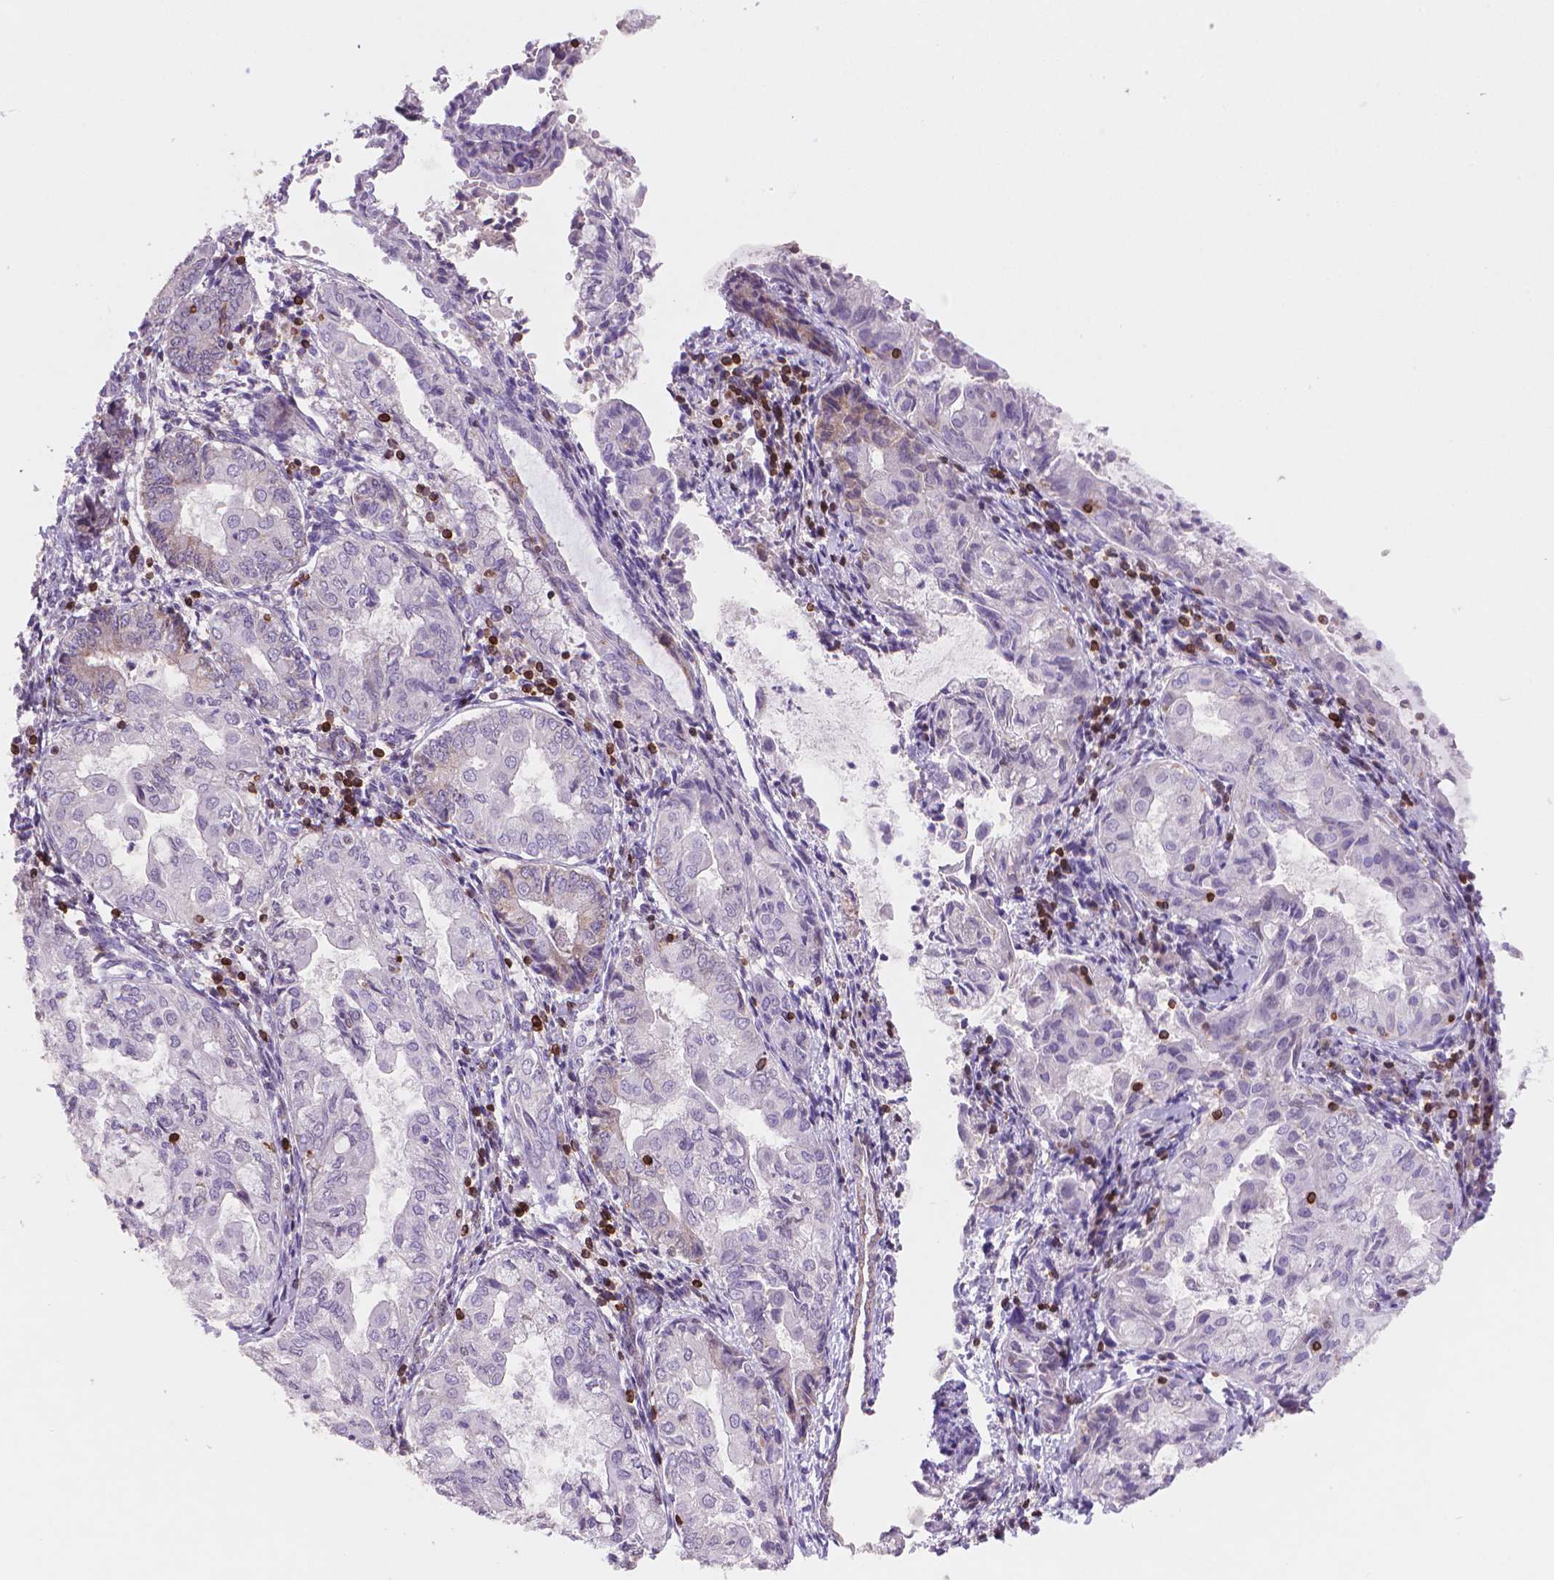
{"staining": {"intensity": "weak", "quantity": "<25%", "location": "cytoplasmic/membranous"}, "tissue": "endometrial cancer", "cell_type": "Tumor cells", "image_type": "cancer", "snomed": [{"axis": "morphology", "description": "Adenocarcinoma, NOS"}, {"axis": "topography", "description": "Endometrium"}], "caption": "Tumor cells are negative for protein expression in human endometrial cancer (adenocarcinoma).", "gene": "BCL2", "patient": {"sex": "female", "age": 68}}